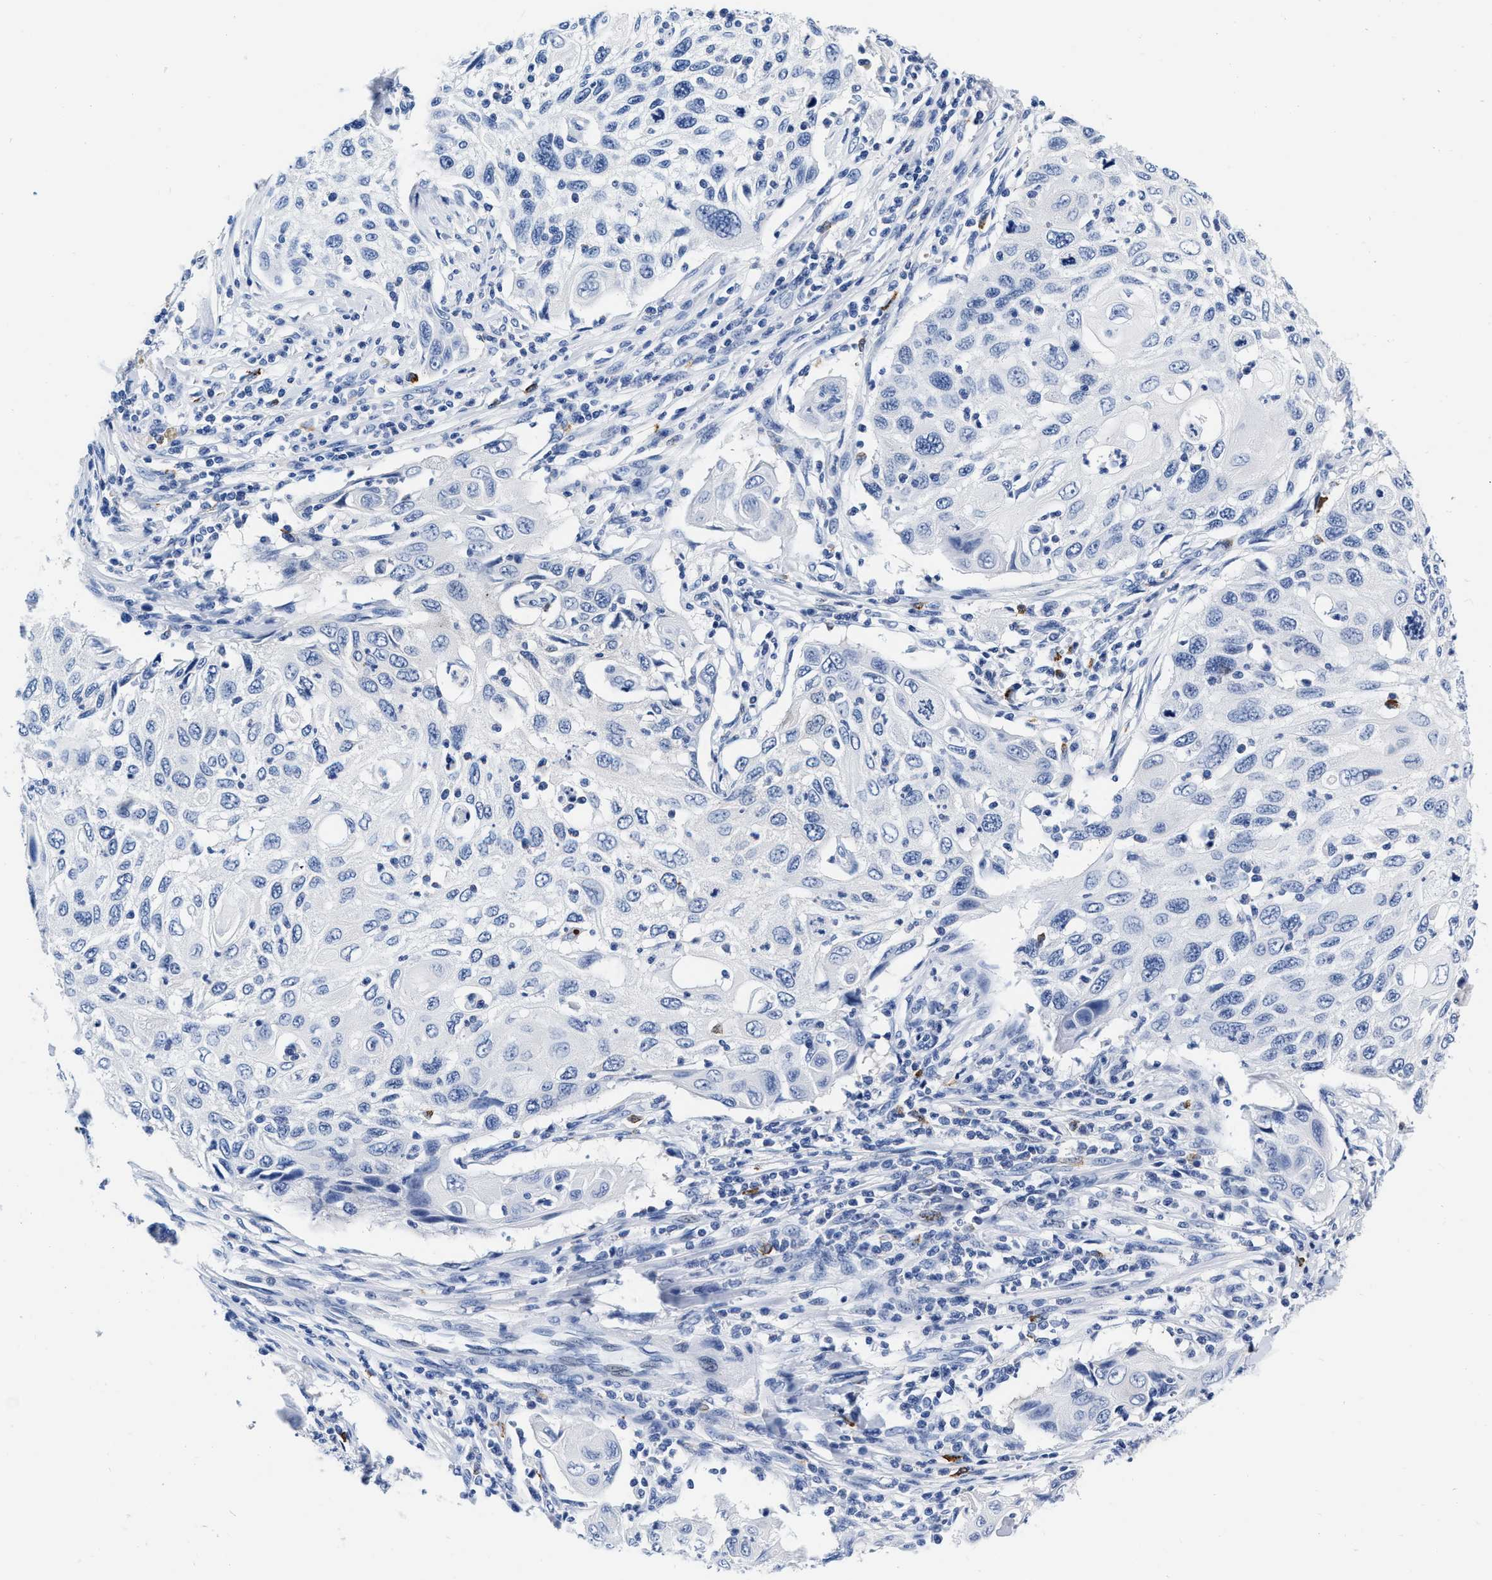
{"staining": {"intensity": "negative", "quantity": "none", "location": "none"}, "tissue": "cervical cancer", "cell_type": "Tumor cells", "image_type": "cancer", "snomed": [{"axis": "morphology", "description": "Squamous cell carcinoma, NOS"}, {"axis": "topography", "description": "Cervix"}], "caption": "This histopathology image is of cervical cancer stained with immunohistochemistry (IHC) to label a protein in brown with the nuclei are counter-stained blue. There is no expression in tumor cells.", "gene": "CER1", "patient": {"sex": "female", "age": 70}}